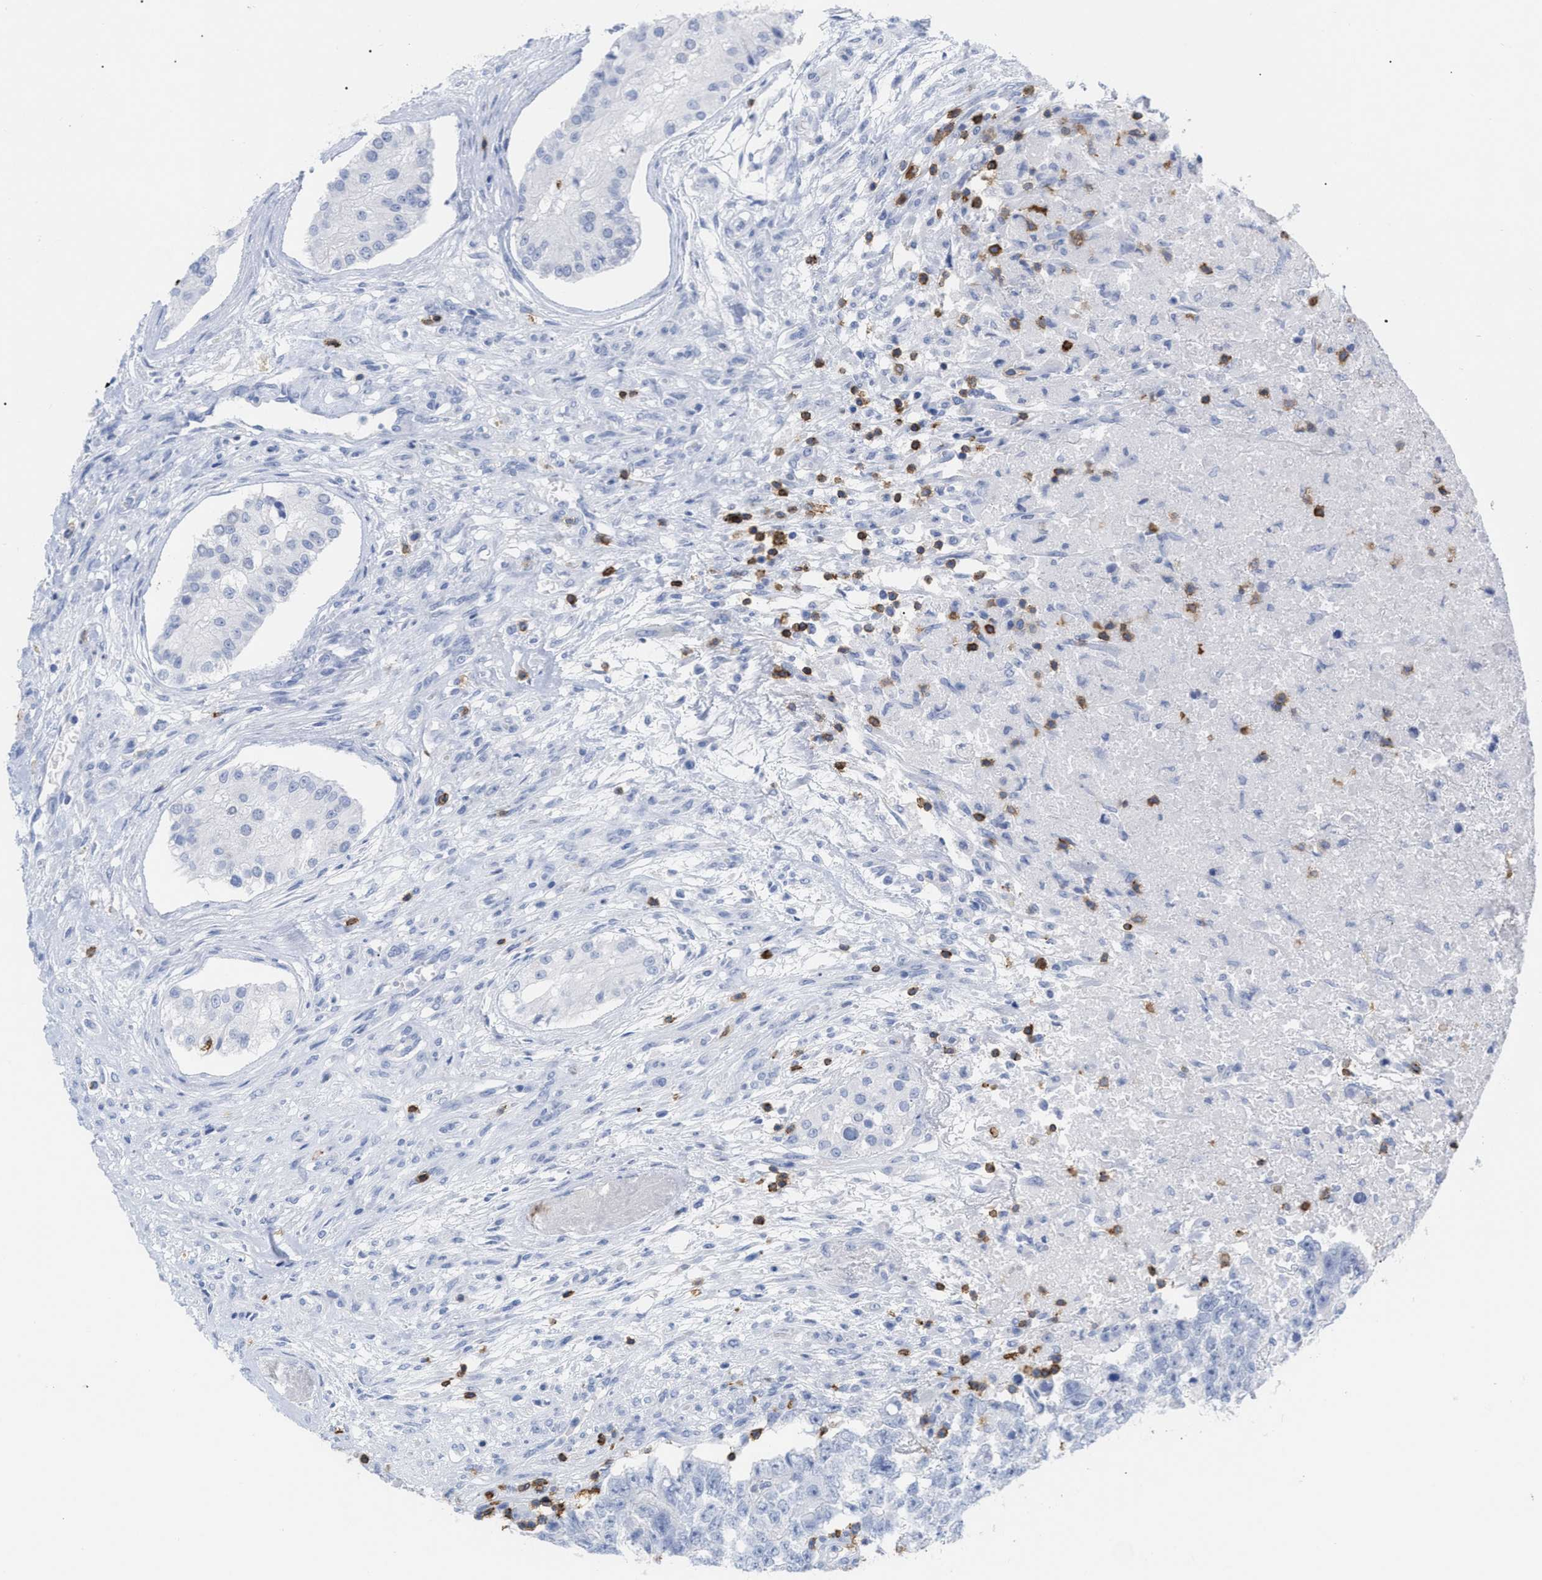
{"staining": {"intensity": "negative", "quantity": "none", "location": "none"}, "tissue": "testis cancer", "cell_type": "Tumor cells", "image_type": "cancer", "snomed": [{"axis": "morphology", "description": "Carcinoma, Embryonal, NOS"}, {"axis": "topography", "description": "Testis"}], "caption": "An immunohistochemistry (IHC) image of testis cancer is shown. There is no staining in tumor cells of testis cancer.", "gene": "CD5", "patient": {"sex": "male", "age": 25}}